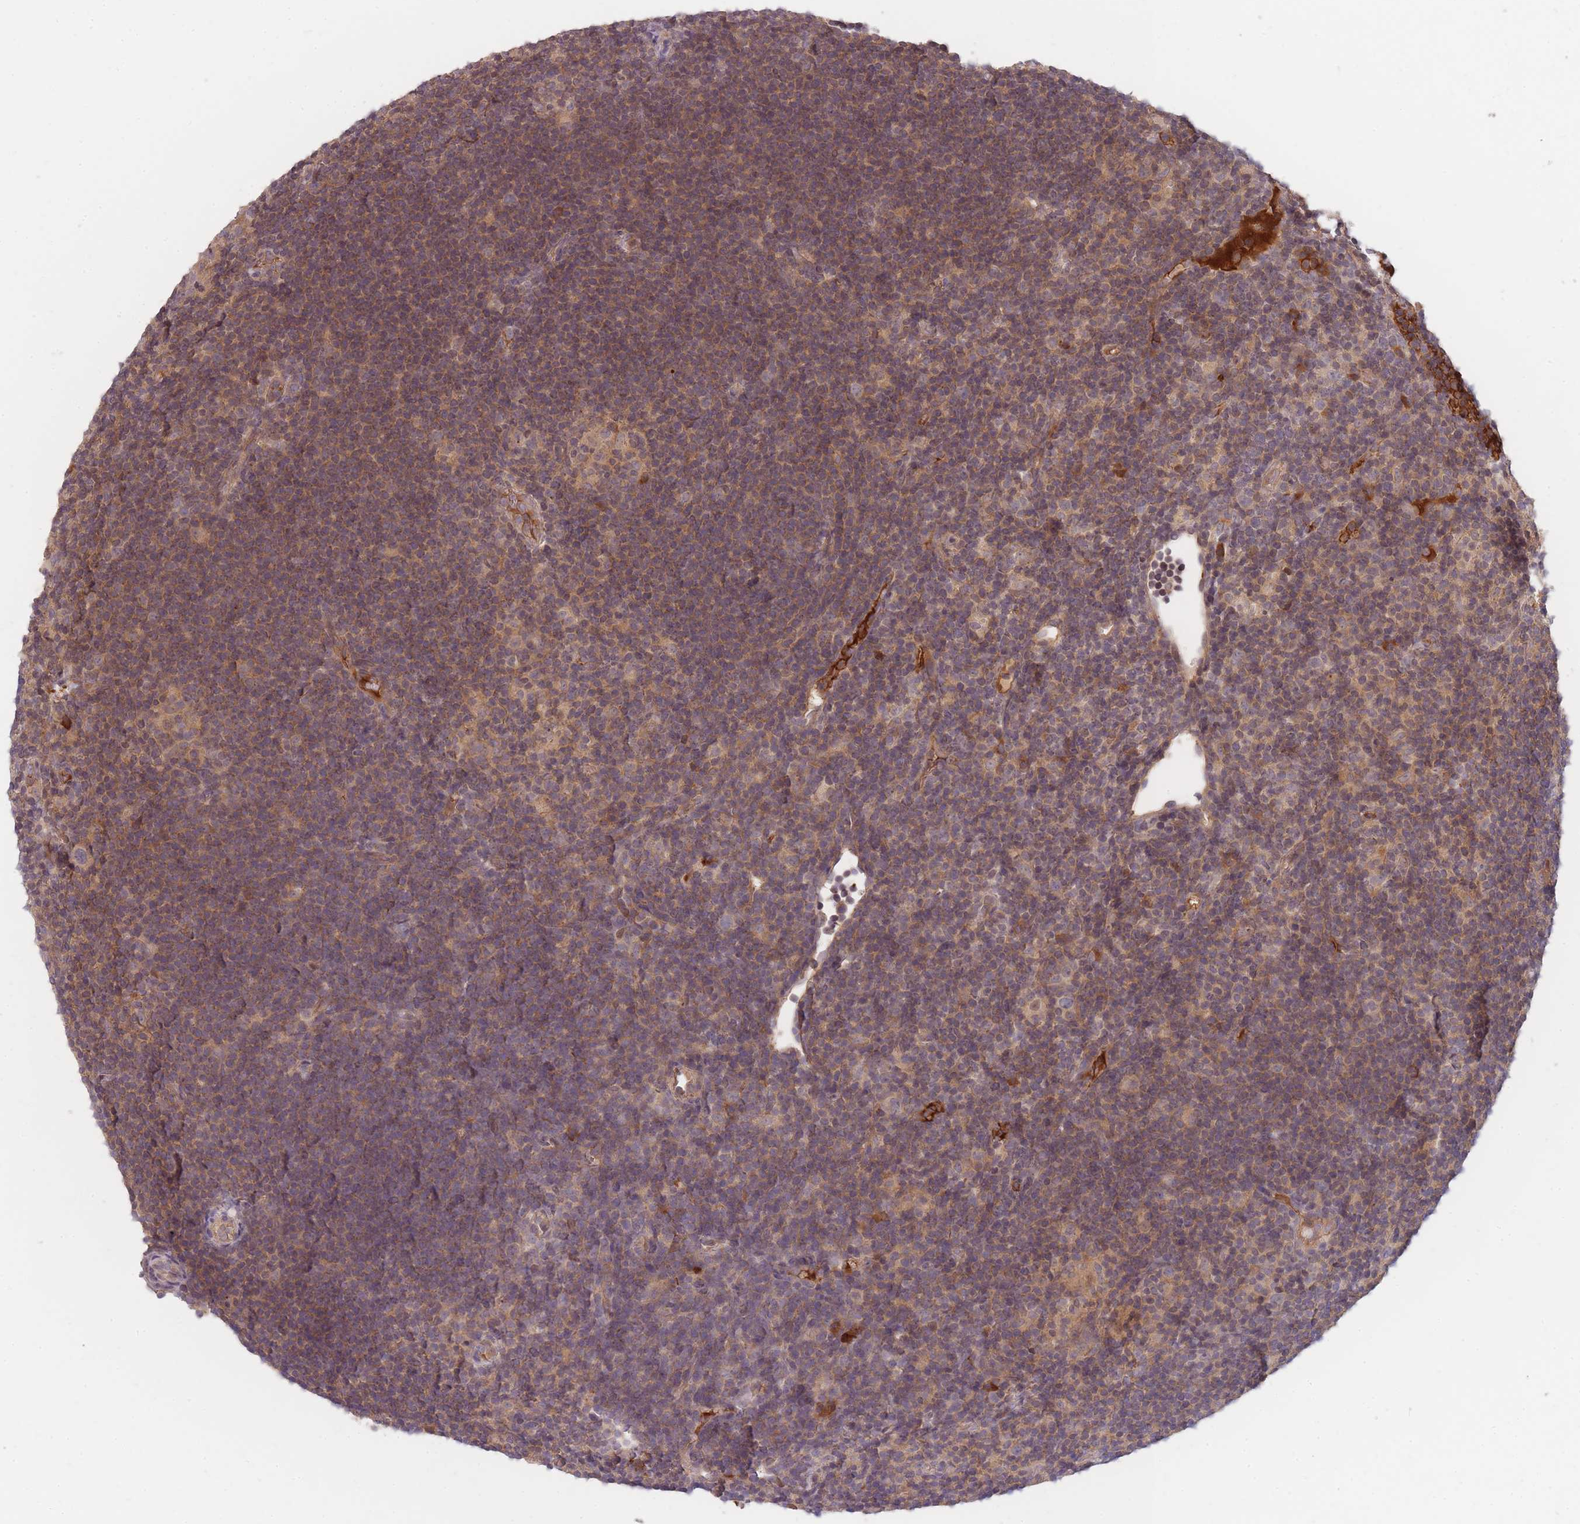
{"staining": {"intensity": "negative", "quantity": "none", "location": "none"}, "tissue": "lymphoma", "cell_type": "Tumor cells", "image_type": "cancer", "snomed": [{"axis": "morphology", "description": "Hodgkin's disease, NOS"}, {"axis": "topography", "description": "Lymph node"}], "caption": "IHC photomicrograph of neoplastic tissue: human lymphoma stained with DAB (3,3'-diaminobenzidine) shows no significant protein expression in tumor cells. The staining is performed using DAB (3,3'-diaminobenzidine) brown chromogen with nuclei counter-stained in using hematoxylin.", "gene": "RALGDS", "patient": {"sex": "female", "age": 57}}